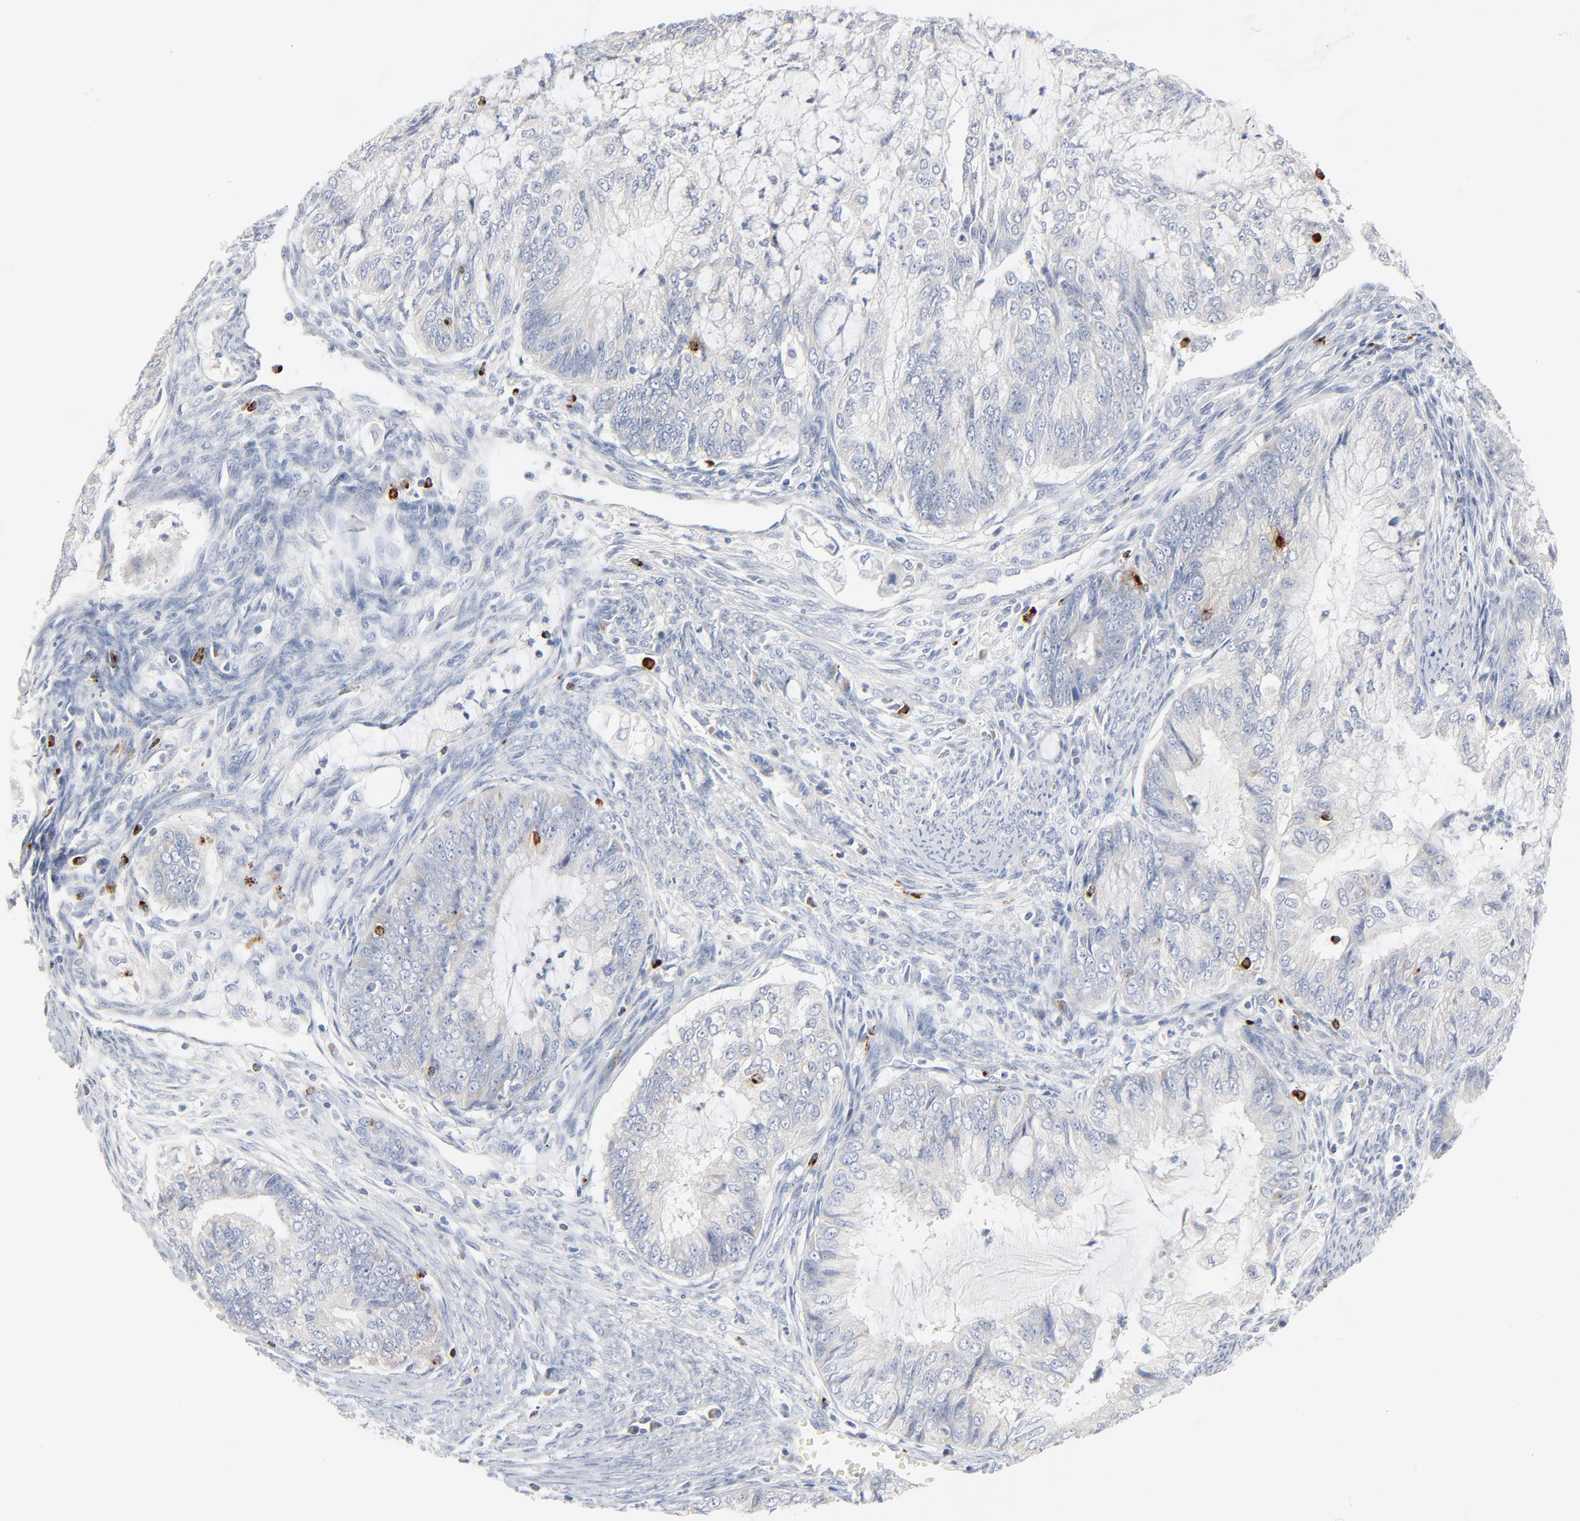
{"staining": {"intensity": "negative", "quantity": "none", "location": "none"}, "tissue": "endometrial cancer", "cell_type": "Tumor cells", "image_type": "cancer", "snomed": [{"axis": "morphology", "description": "Adenocarcinoma, NOS"}, {"axis": "topography", "description": "Endometrium"}], "caption": "Immunohistochemistry (IHC) micrograph of neoplastic tissue: human endometrial adenocarcinoma stained with DAB (3,3'-diaminobenzidine) demonstrates no significant protein expression in tumor cells. (Stains: DAB (3,3'-diaminobenzidine) IHC with hematoxylin counter stain, Microscopy: brightfield microscopy at high magnification).", "gene": "GZMB", "patient": {"sex": "female", "age": 75}}